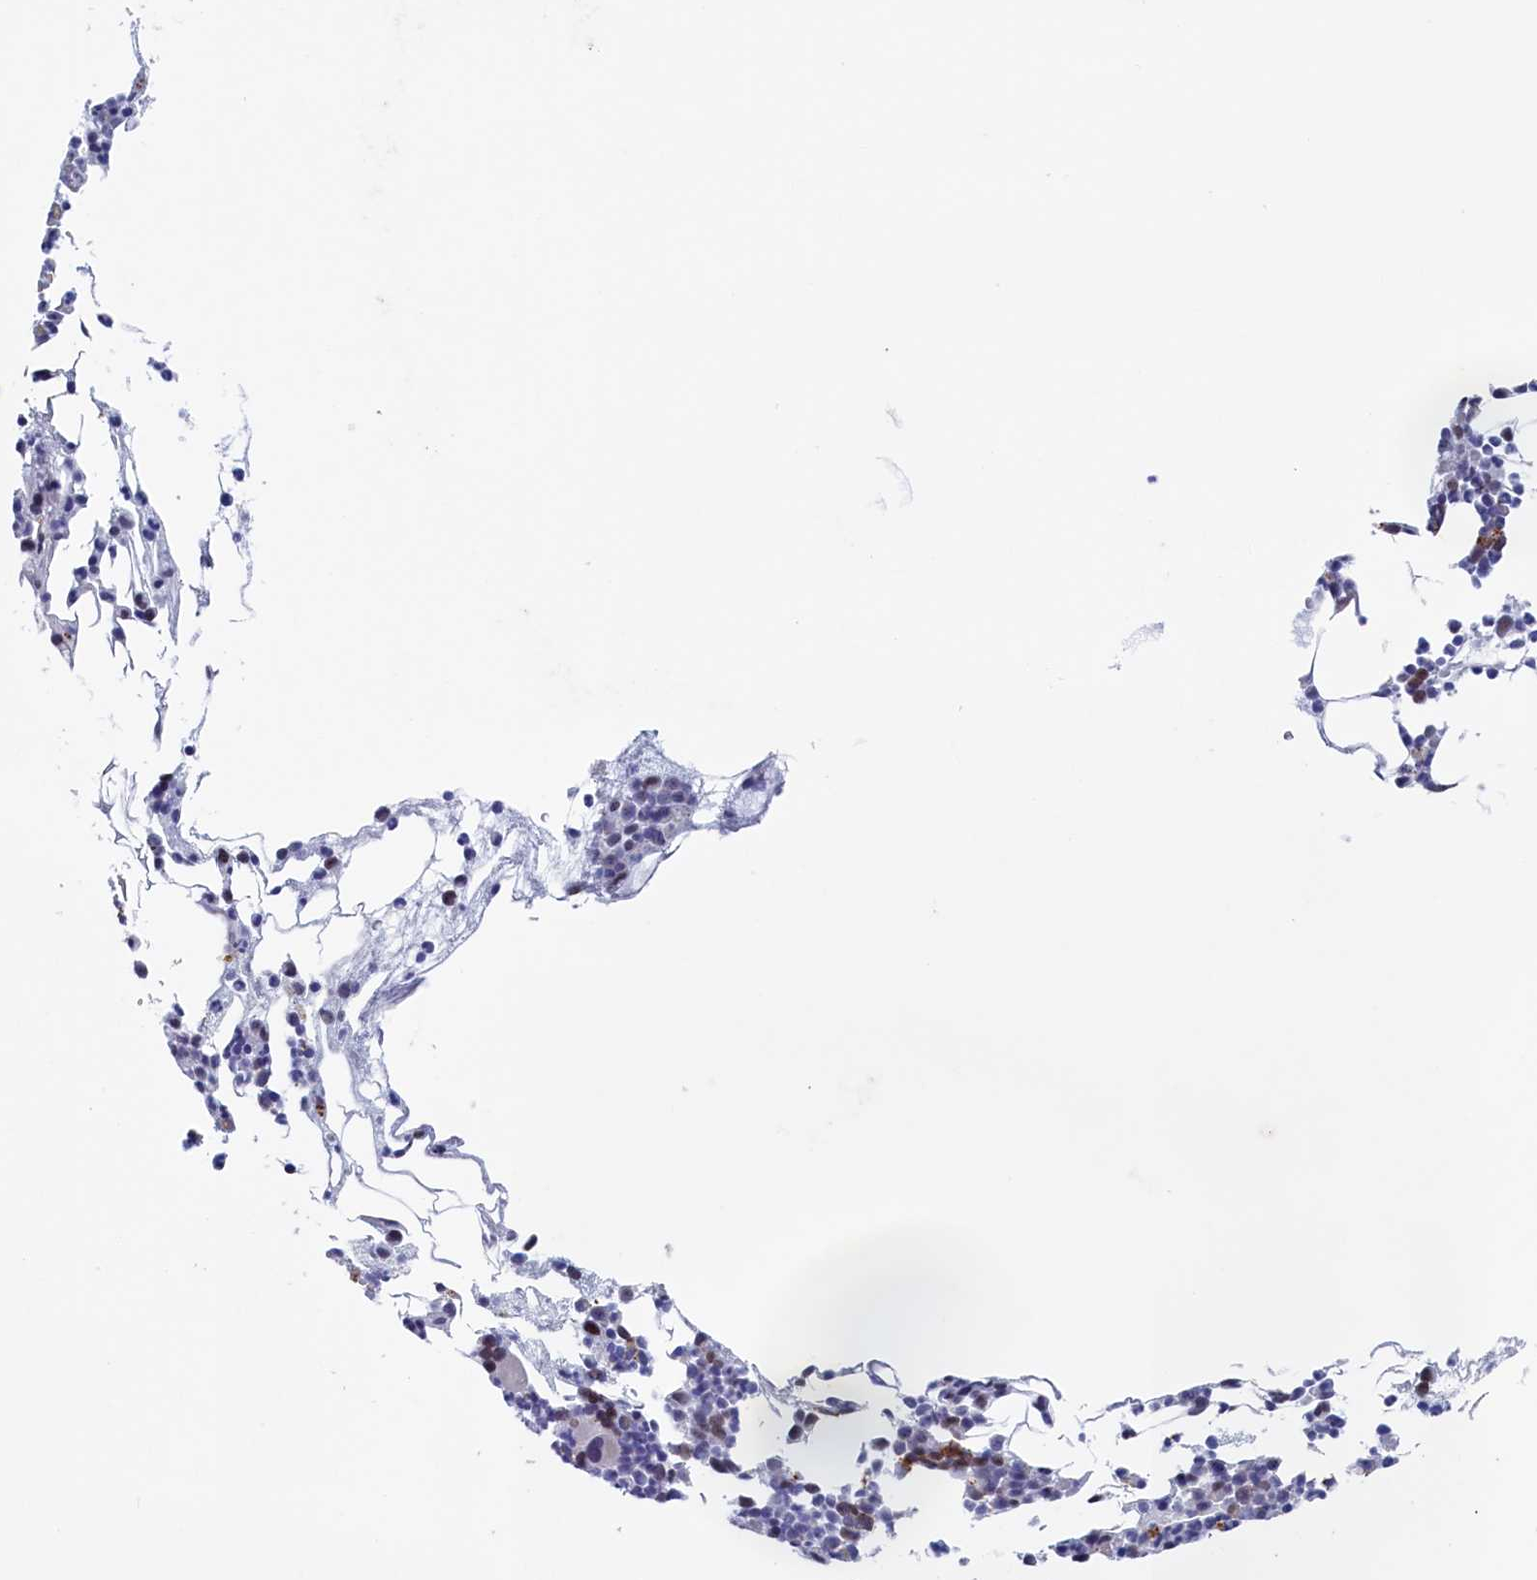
{"staining": {"intensity": "moderate", "quantity": "<25%", "location": "nuclear"}, "tissue": "bone marrow", "cell_type": "Hematopoietic cells", "image_type": "normal", "snomed": [{"axis": "morphology", "description": "Normal tissue, NOS"}, {"axis": "morphology", "description": "Inflammation, NOS"}, {"axis": "topography", "description": "Bone marrow"}], "caption": "Hematopoietic cells display low levels of moderate nuclear staining in approximately <25% of cells in unremarkable bone marrow.", "gene": "WDR76", "patient": {"sex": "female", "age": 78}}